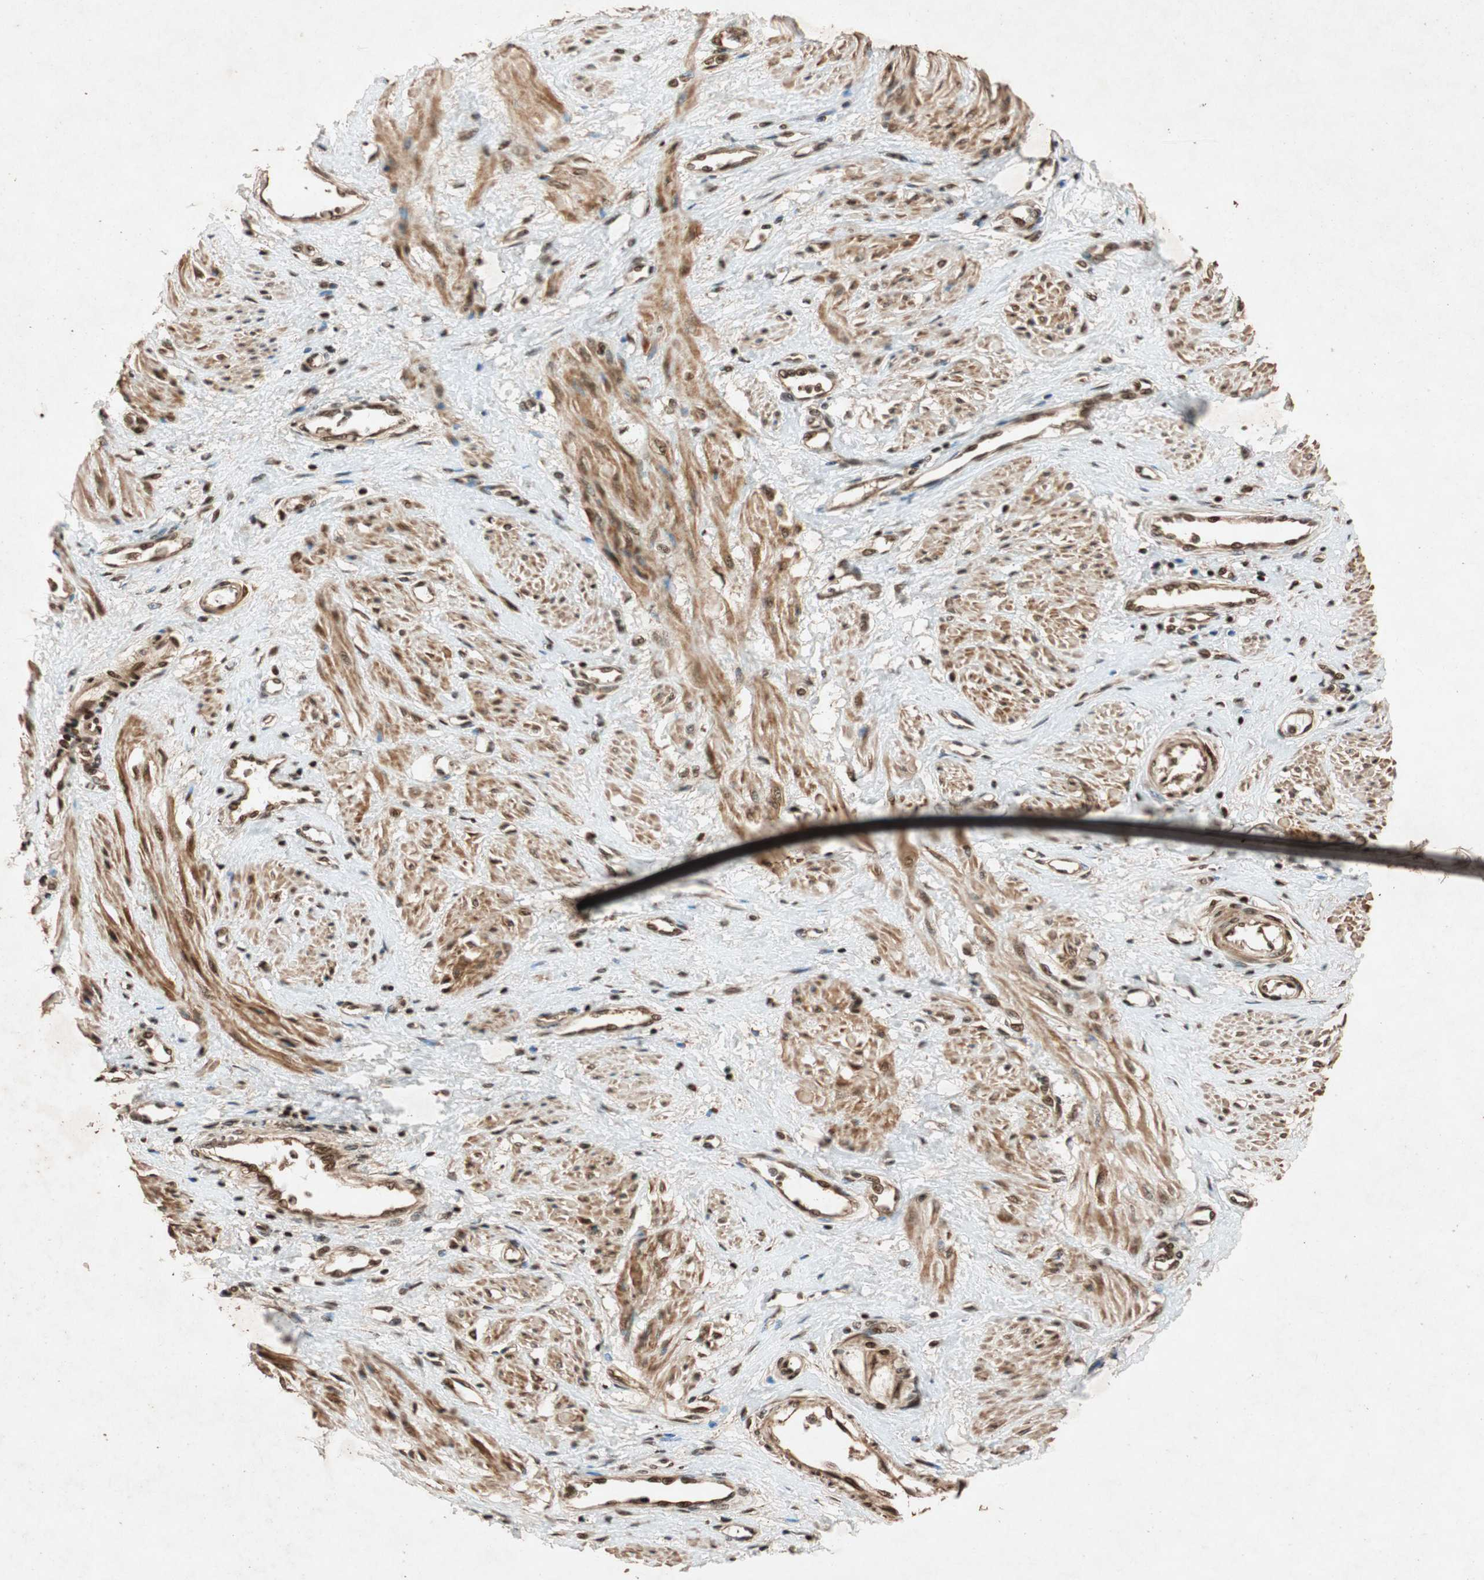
{"staining": {"intensity": "moderate", "quantity": ">75%", "location": "cytoplasmic/membranous,nuclear"}, "tissue": "smooth muscle", "cell_type": "Smooth muscle cells", "image_type": "normal", "snomed": [{"axis": "morphology", "description": "Normal tissue, NOS"}, {"axis": "topography", "description": "Smooth muscle"}, {"axis": "topography", "description": "Uterus"}], "caption": "Smooth muscle cells exhibit medium levels of moderate cytoplasmic/membranous,nuclear expression in approximately >75% of cells in normal human smooth muscle.", "gene": "ALKBH5", "patient": {"sex": "female", "age": 39}}